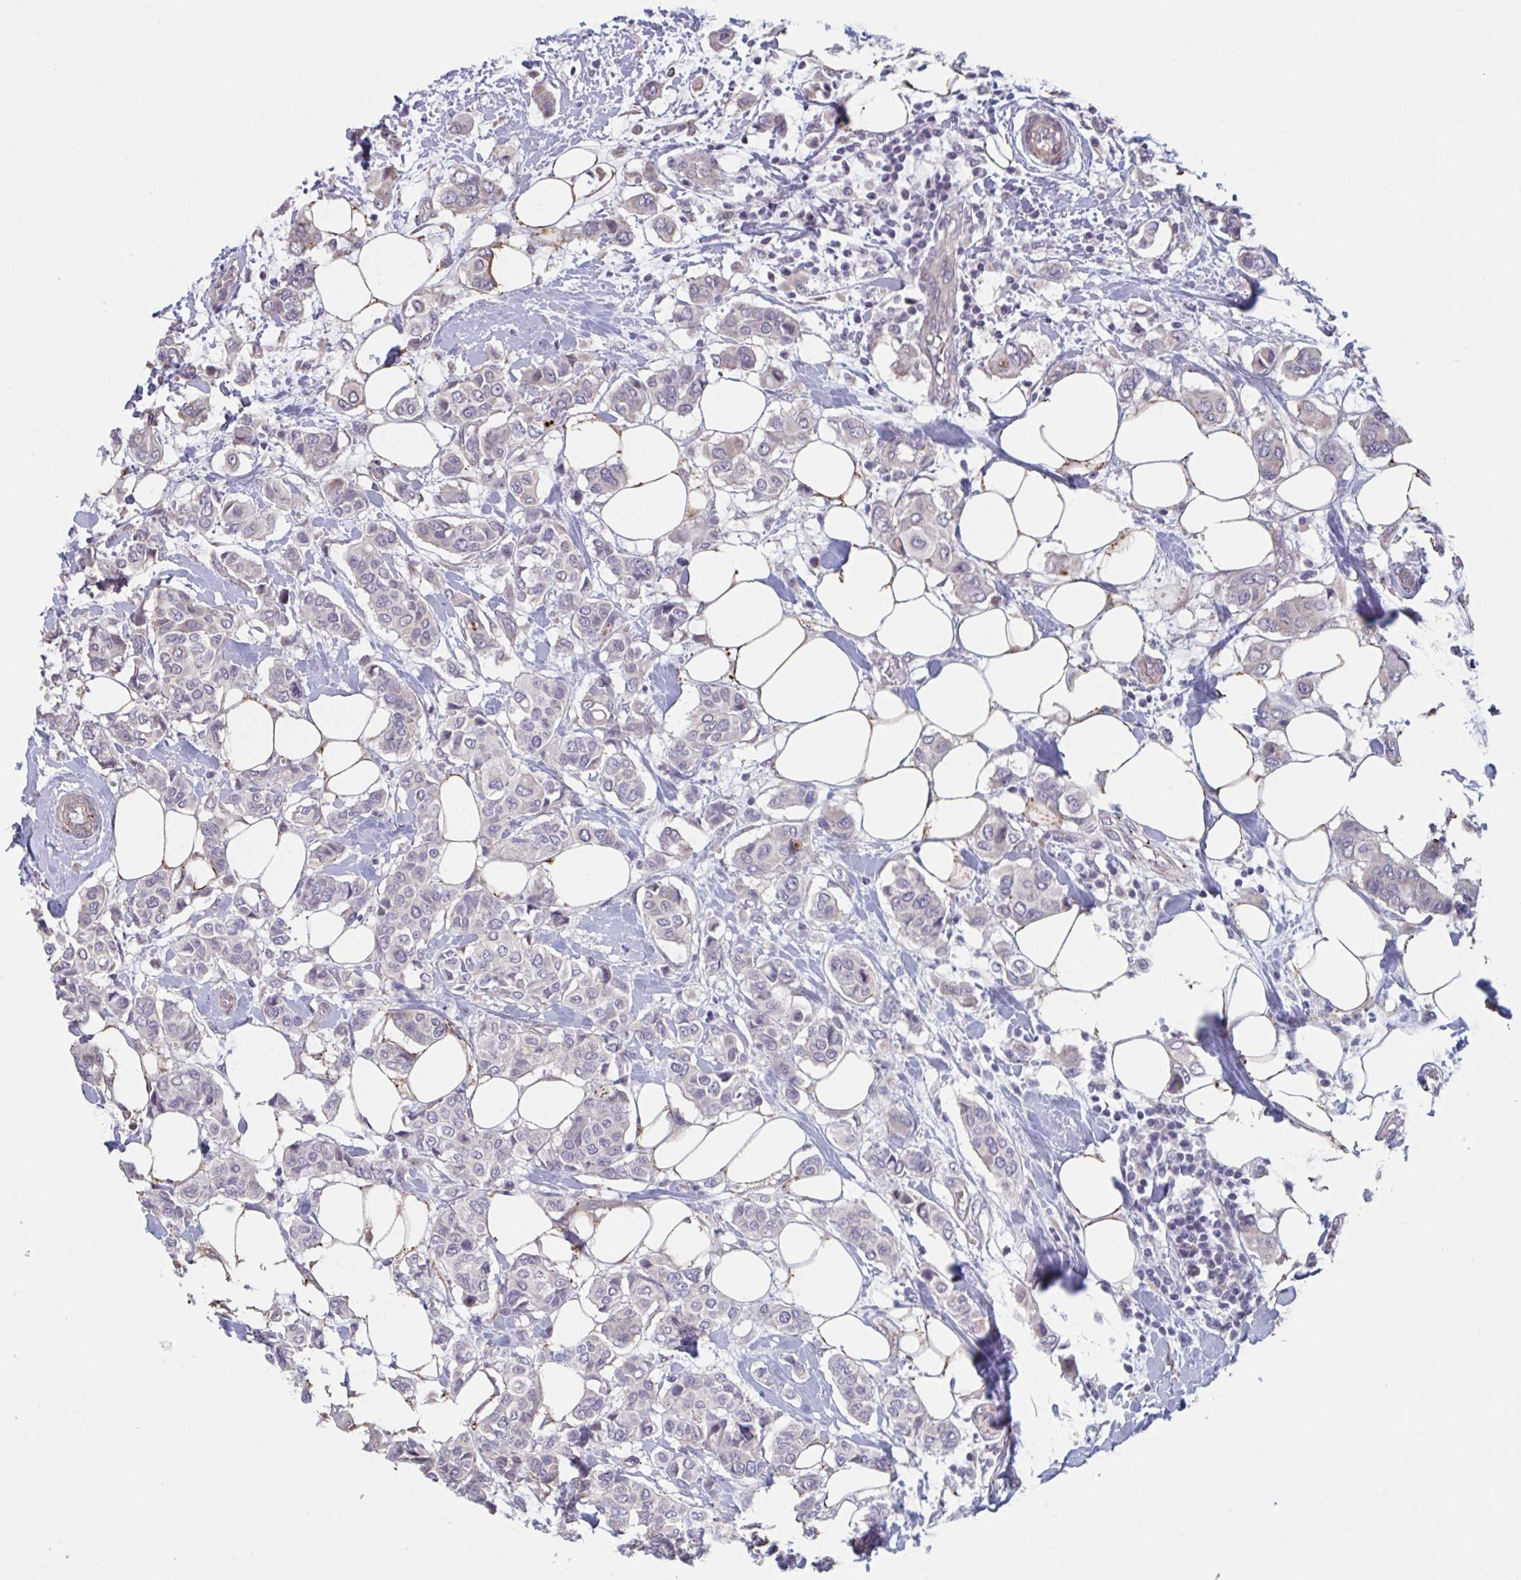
{"staining": {"intensity": "negative", "quantity": "none", "location": "none"}, "tissue": "breast cancer", "cell_type": "Tumor cells", "image_type": "cancer", "snomed": [{"axis": "morphology", "description": "Lobular carcinoma"}, {"axis": "topography", "description": "Breast"}], "caption": "Tumor cells are negative for brown protein staining in lobular carcinoma (breast).", "gene": "TNFSF10", "patient": {"sex": "female", "age": 51}}